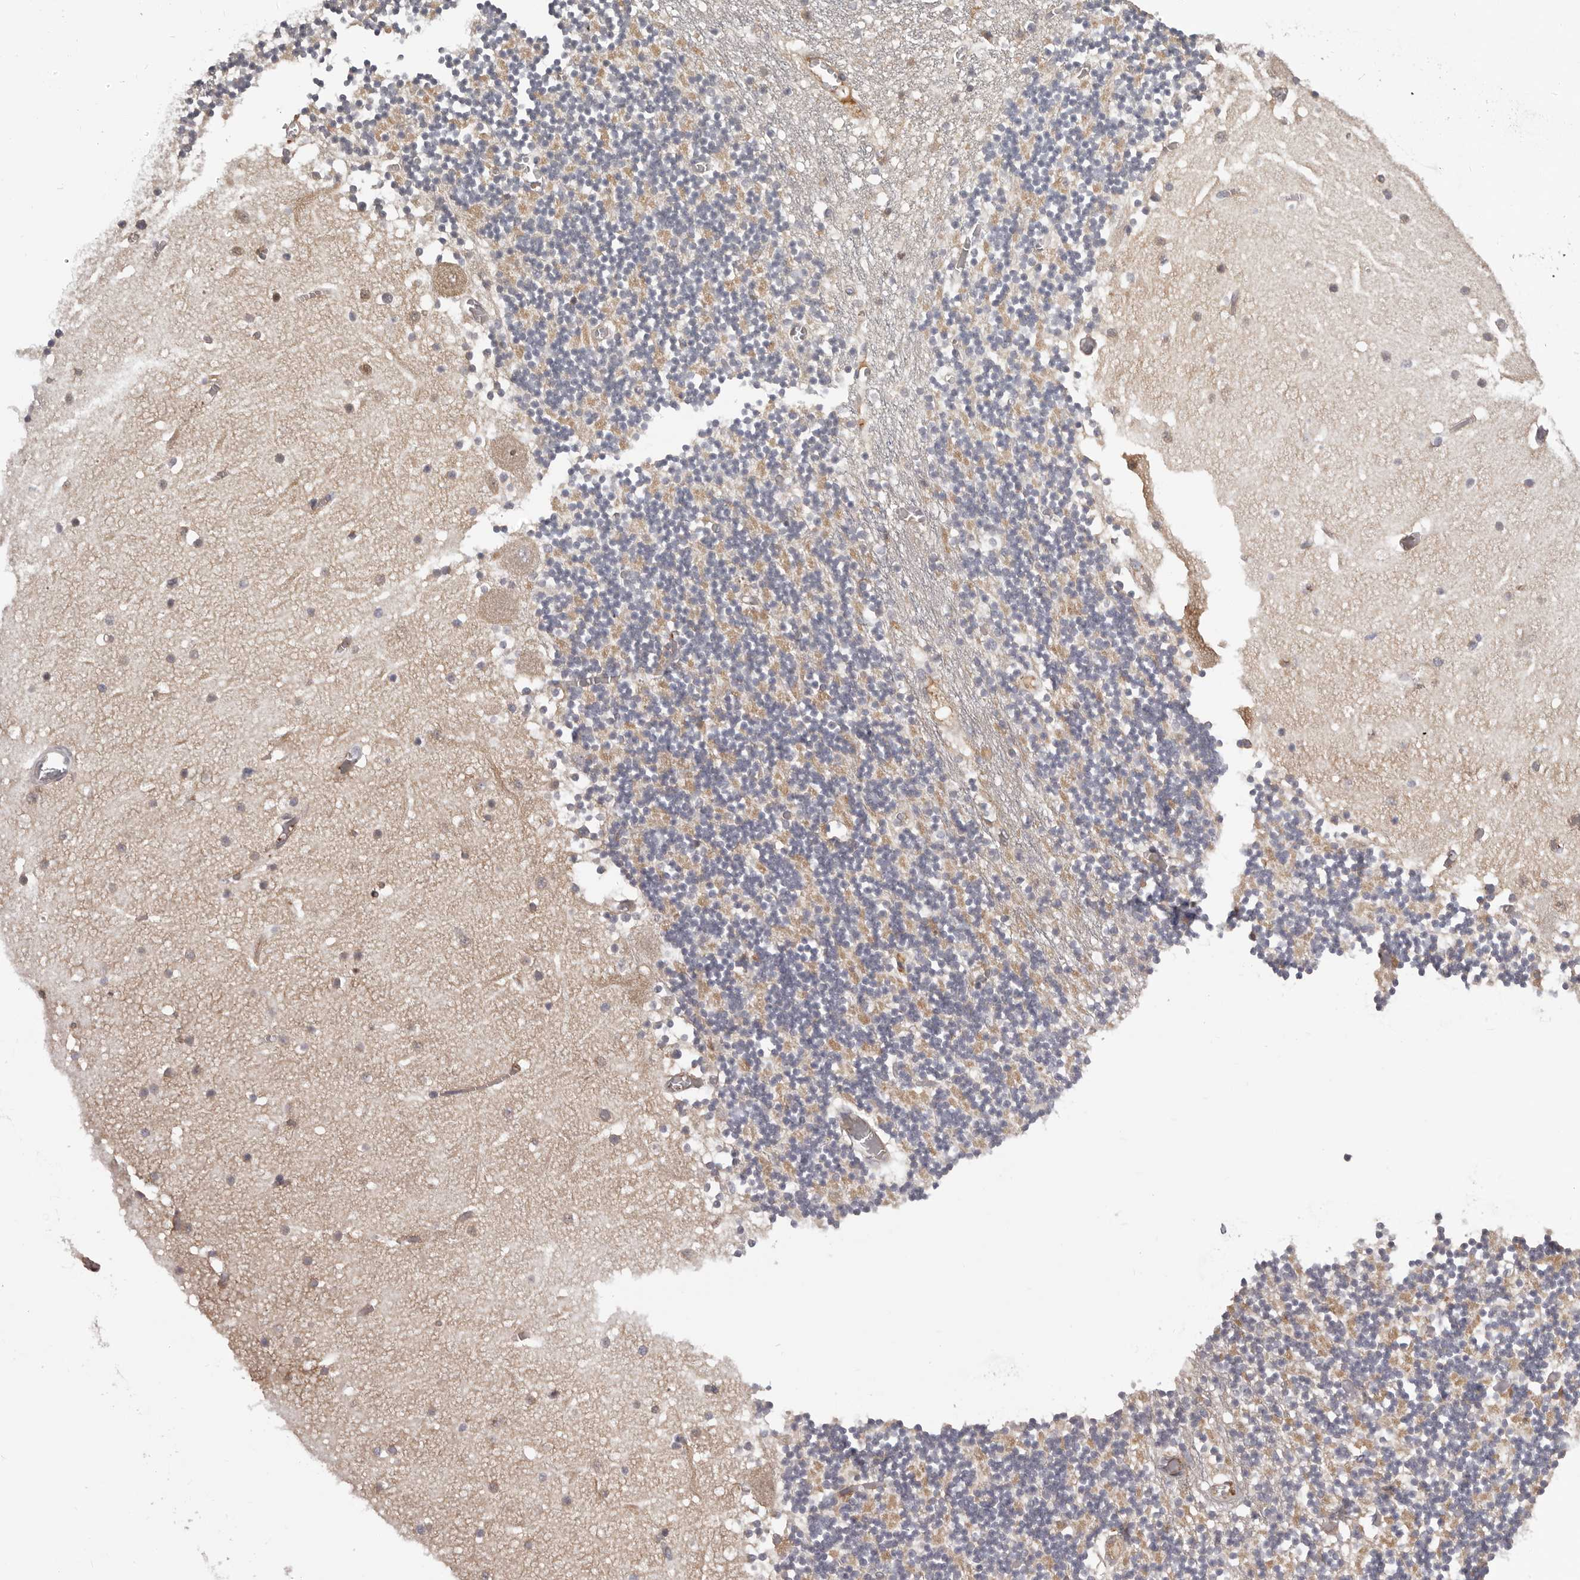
{"staining": {"intensity": "weak", "quantity": "25%-75%", "location": "cytoplasmic/membranous"}, "tissue": "cerebellum", "cell_type": "Cells in granular layer", "image_type": "normal", "snomed": [{"axis": "morphology", "description": "Normal tissue, NOS"}, {"axis": "topography", "description": "Cerebellum"}], "caption": "DAB (3,3'-diaminobenzidine) immunohistochemical staining of normal cerebellum exhibits weak cytoplasmic/membranous protein staining in about 25%-75% of cells in granular layer.", "gene": "OTUD3", "patient": {"sex": "female", "age": 28}}